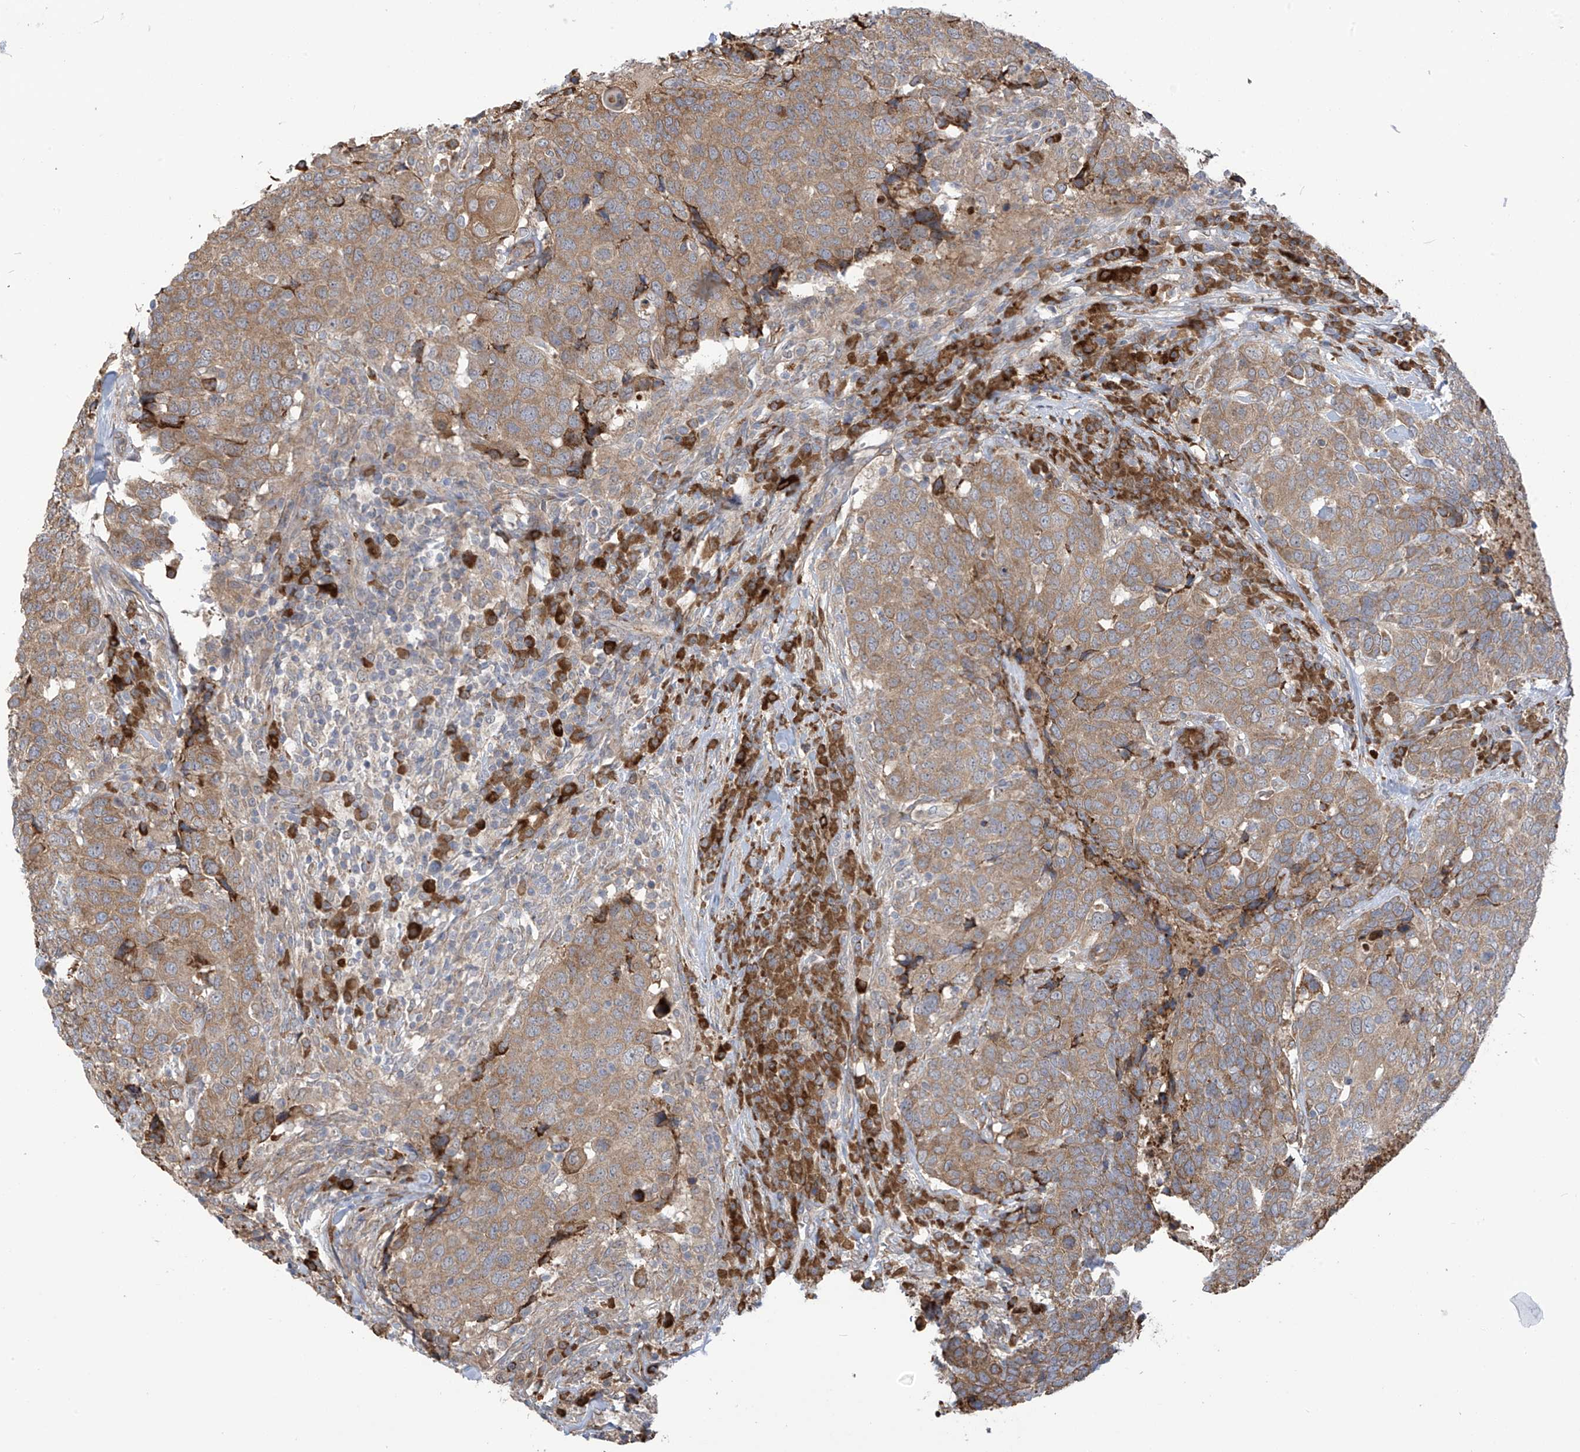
{"staining": {"intensity": "moderate", "quantity": "25%-75%", "location": "cytoplasmic/membranous"}, "tissue": "head and neck cancer", "cell_type": "Tumor cells", "image_type": "cancer", "snomed": [{"axis": "morphology", "description": "Squamous cell carcinoma, NOS"}, {"axis": "topography", "description": "Head-Neck"}], "caption": "Moderate cytoplasmic/membranous protein positivity is identified in about 25%-75% of tumor cells in head and neck cancer (squamous cell carcinoma).", "gene": "KIAA1522", "patient": {"sex": "male", "age": 66}}